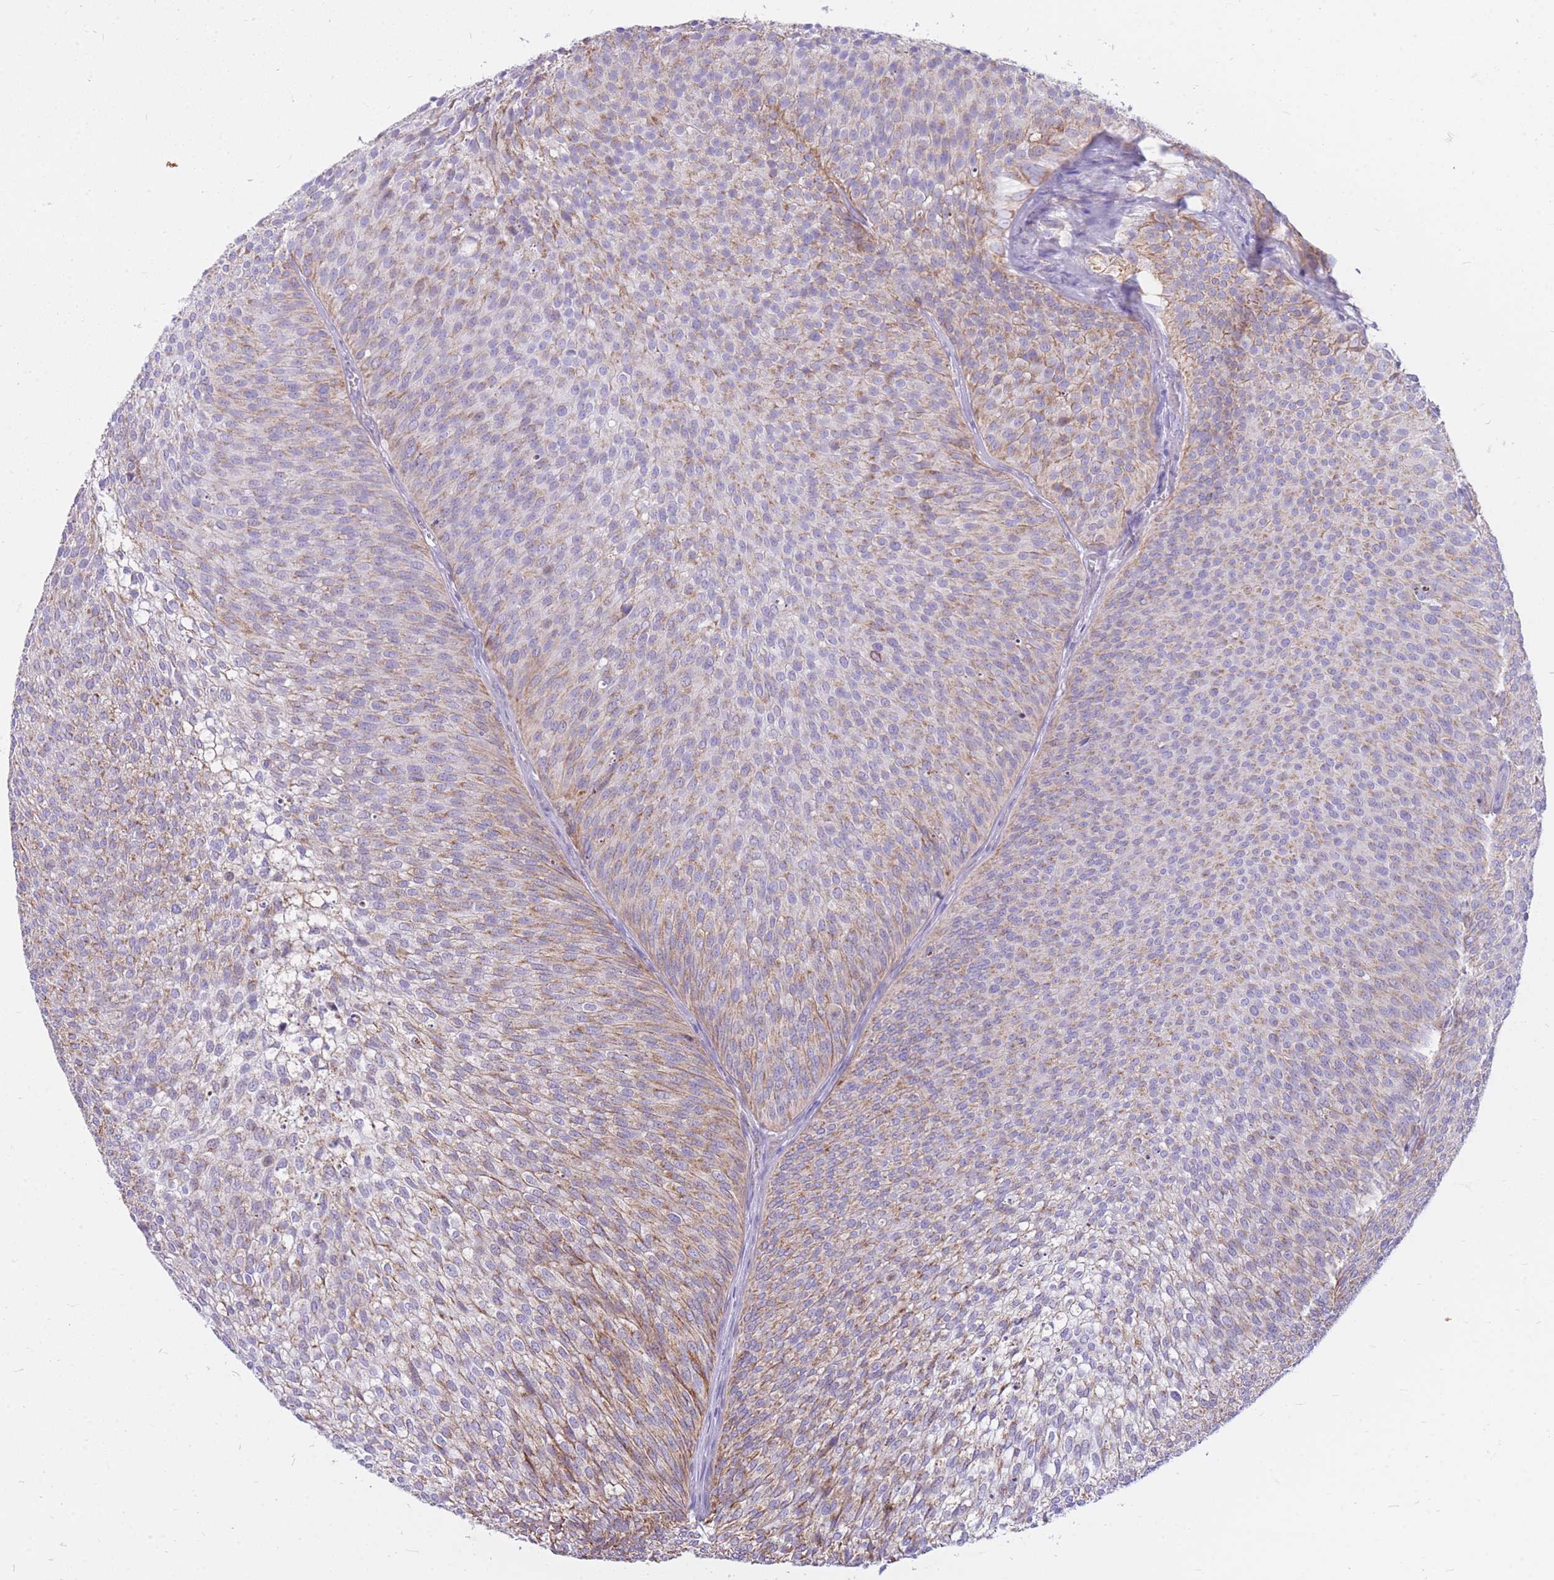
{"staining": {"intensity": "moderate", "quantity": "25%-75%", "location": "cytoplasmic/membranous"}, "tissue": "urothelial cancer", "cell_type": "Tumor cells", "image_type": "cancer", "snomed": [{"axis": "morphology", "description": "Urothelial carcinoma, Low grade"}, {"axis": "topography", "description": "Urinary bladder"}], "caption": "Immunohistochemical staining of urothelial carcinoma (low-grade) demonstrates medium levels of moderate cytoplasmic/membranous protein expression in about 25%-75% of tumor cells.", "gene": "PCSK1", "patient": {"sex": "male", "age": 91}}